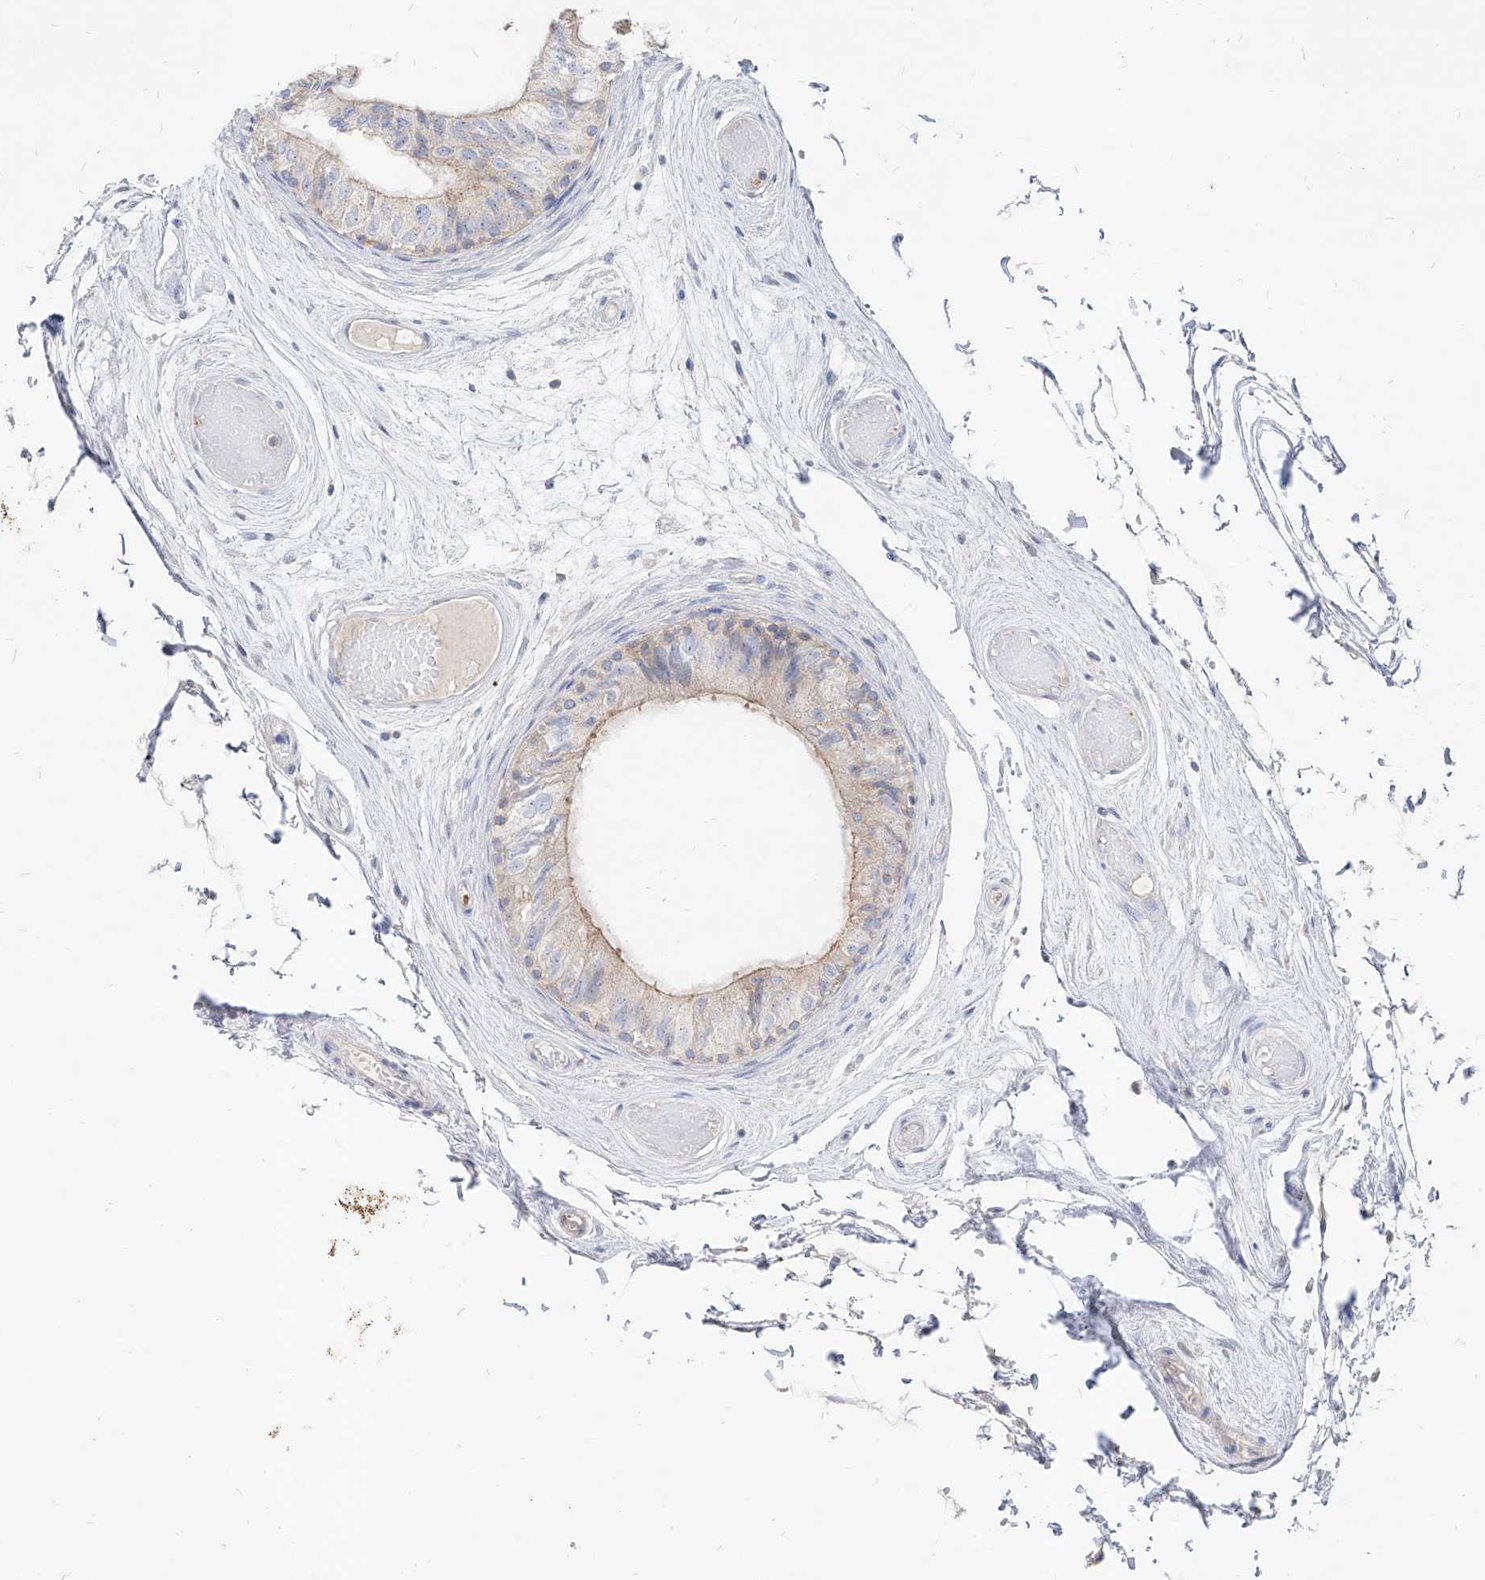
{"staining": {"intensity": "weak", "quantity": "<25%", "location": "cytoplasmic/membranous"}, "tissue": "epididymis", "cell_type": "Glandular cells", "image_type": "normal", "snomed": [{"axis": "morphology", "description": "Normal tissue, NOS"}, {"axis": "topography", "description": "Epididymis"}], "caption": "High power microscopy histopathology image of an immunohistochemistry (IHC) histopathology image of normal epididymis, revealing no significant expression in glandular cells.", "gene": "RBFOX3", "patient": {"sex": "male", "age": 79}}